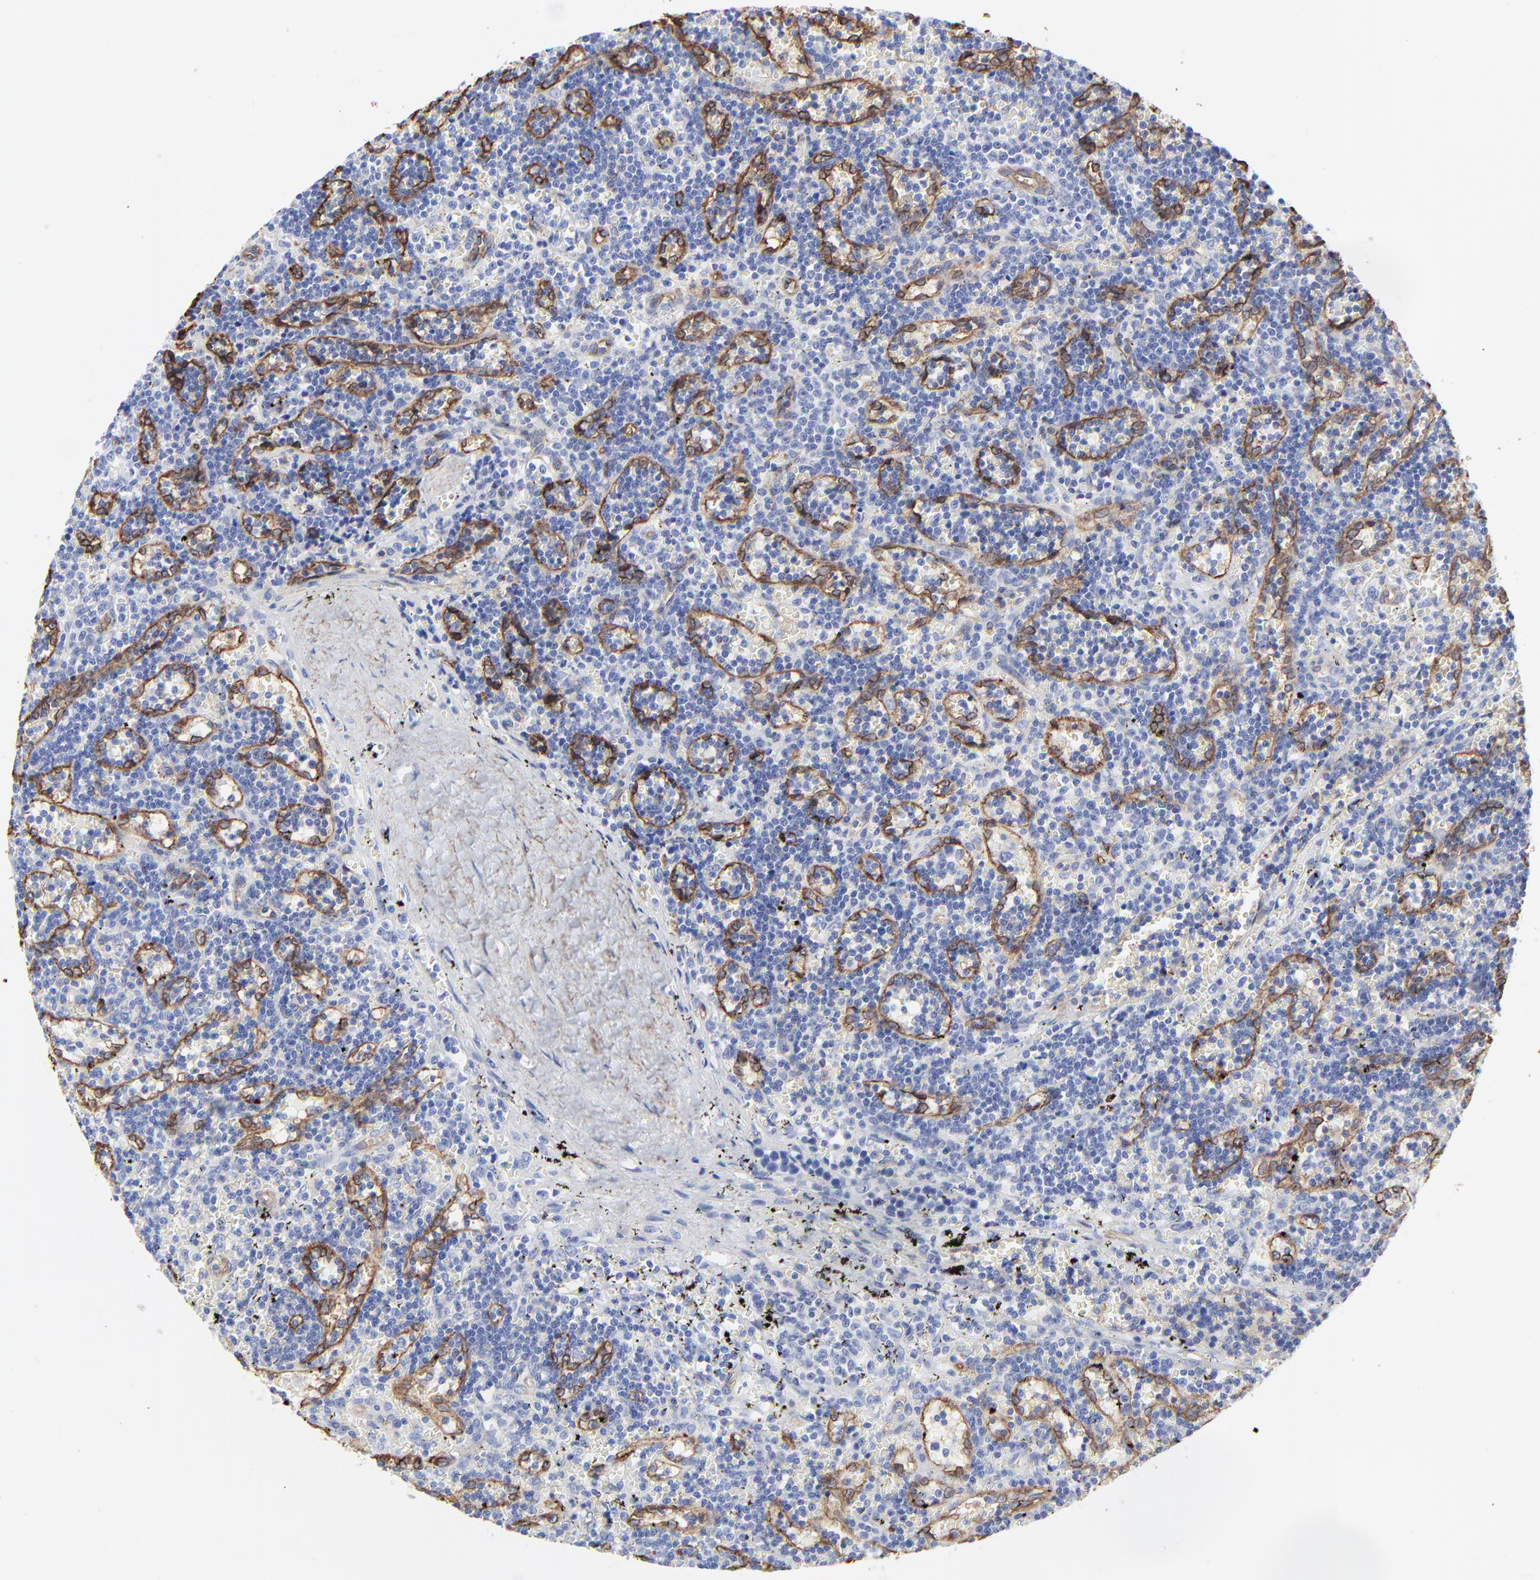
{"staining": {"intensity": "negative", "quantity": "none", "location": "none"}, "tissue": "lymphoma", "cell_type": "Tumor cells", "image_type": "cancer", "snomed": [{"axis": "morphology", "description": "Malignant lymphoma, non-Hodgkin's type, Low grade"}, {"axis": "topography", "description": "Spleen"}], "caption": "This is an immunohistochemistry micrograph of human malignant lymphoma, non-Hodgkin's type (low-grade). There is no expression in tumor cells.", "gene": "CAV1", "patient": {"sex": "male", "age": 60}}